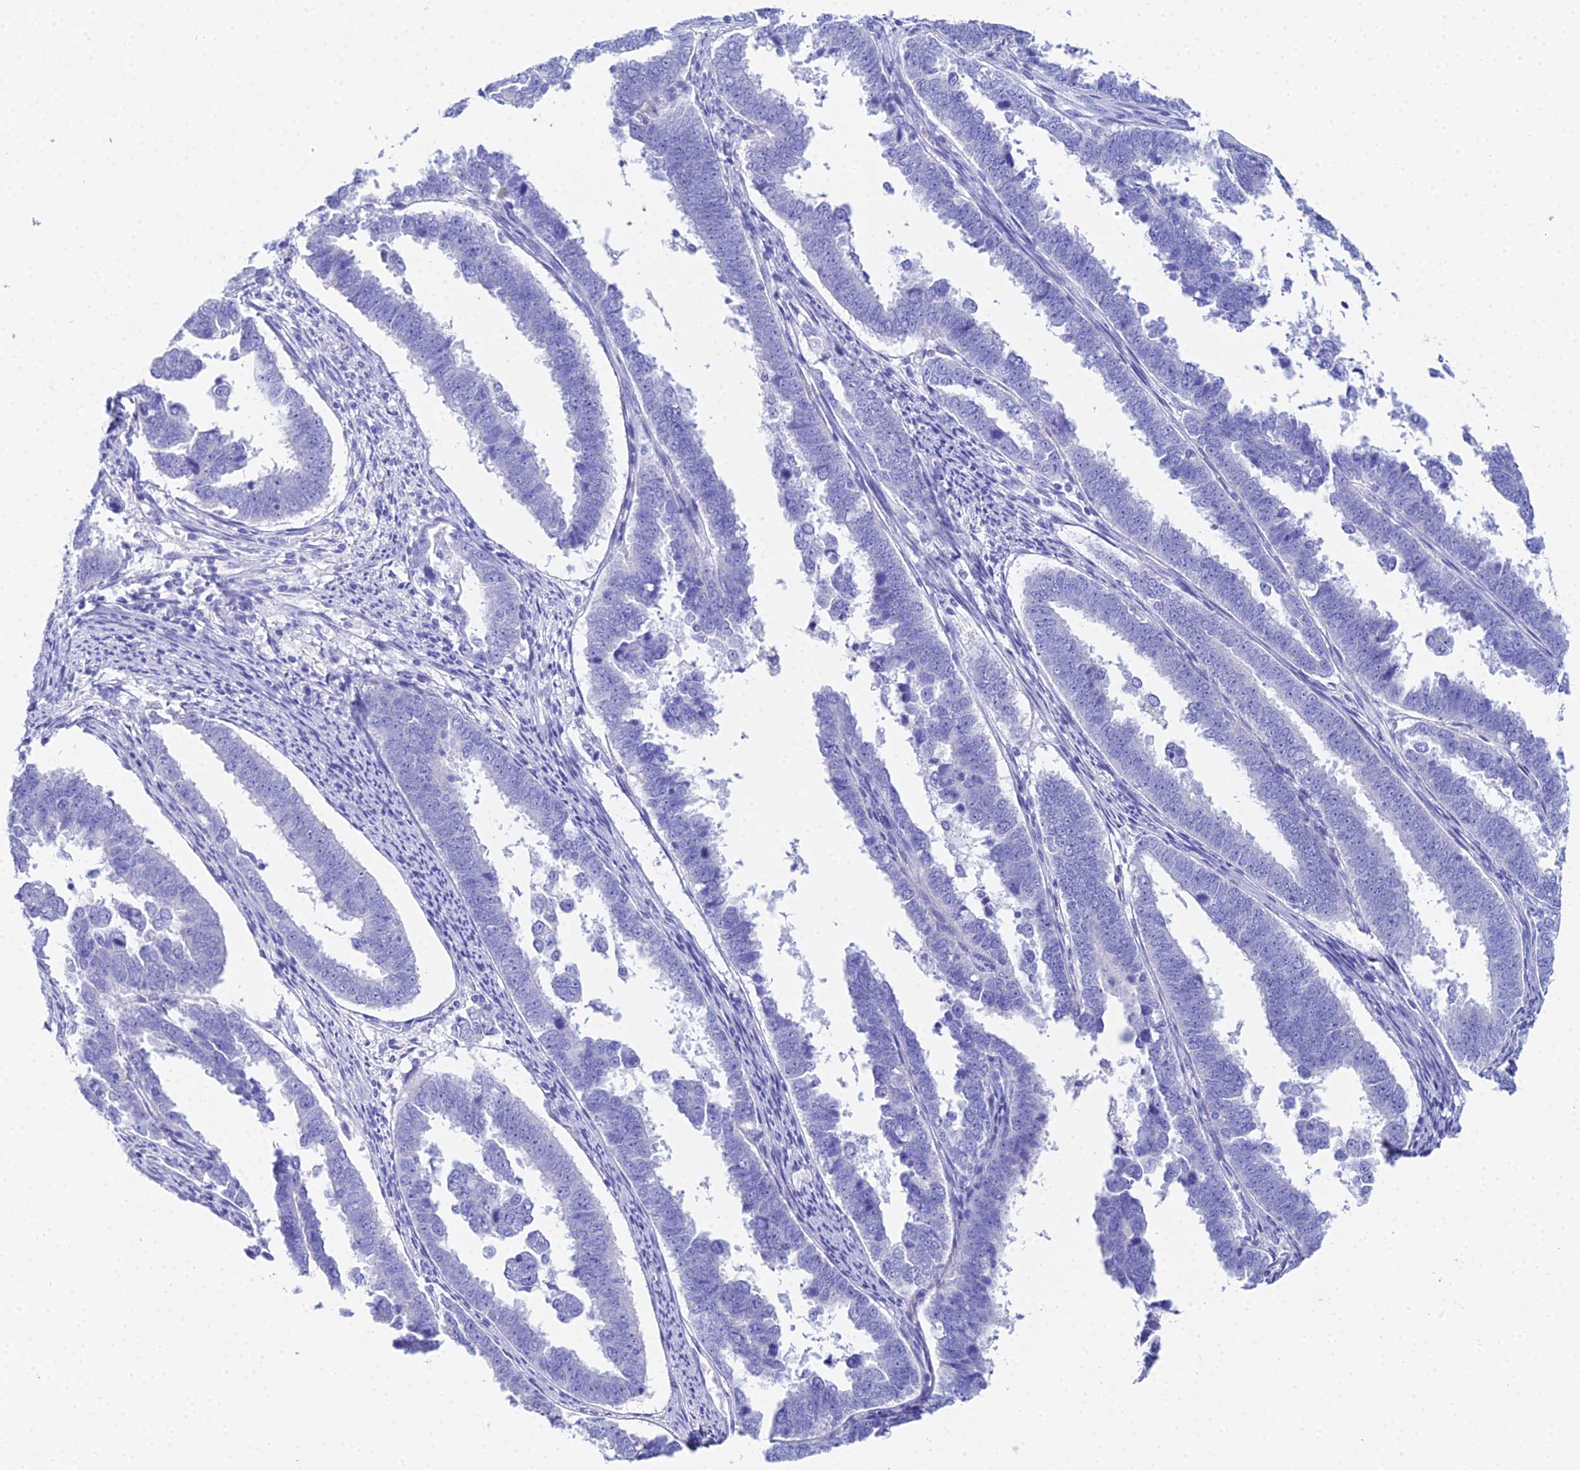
{"staining": {"intensity": "negative", "quantity": "none", "location": "none"}, "tissue": "endometrial cancer", "cell_type": "Tumor cells", "image_type": "cancer", "snomed": [{"axis": "morphology", "description": "Adenocarcinoma, NOS"}, {"axis": "topography", "description": "Endometrium"}], "caption": "Immunohistochemical staining of endometrial adenocarcinoma displays no significant staining in tumor cells.", "gene": "CELA3A", "patient": {"sex": "female", "age": 75}}